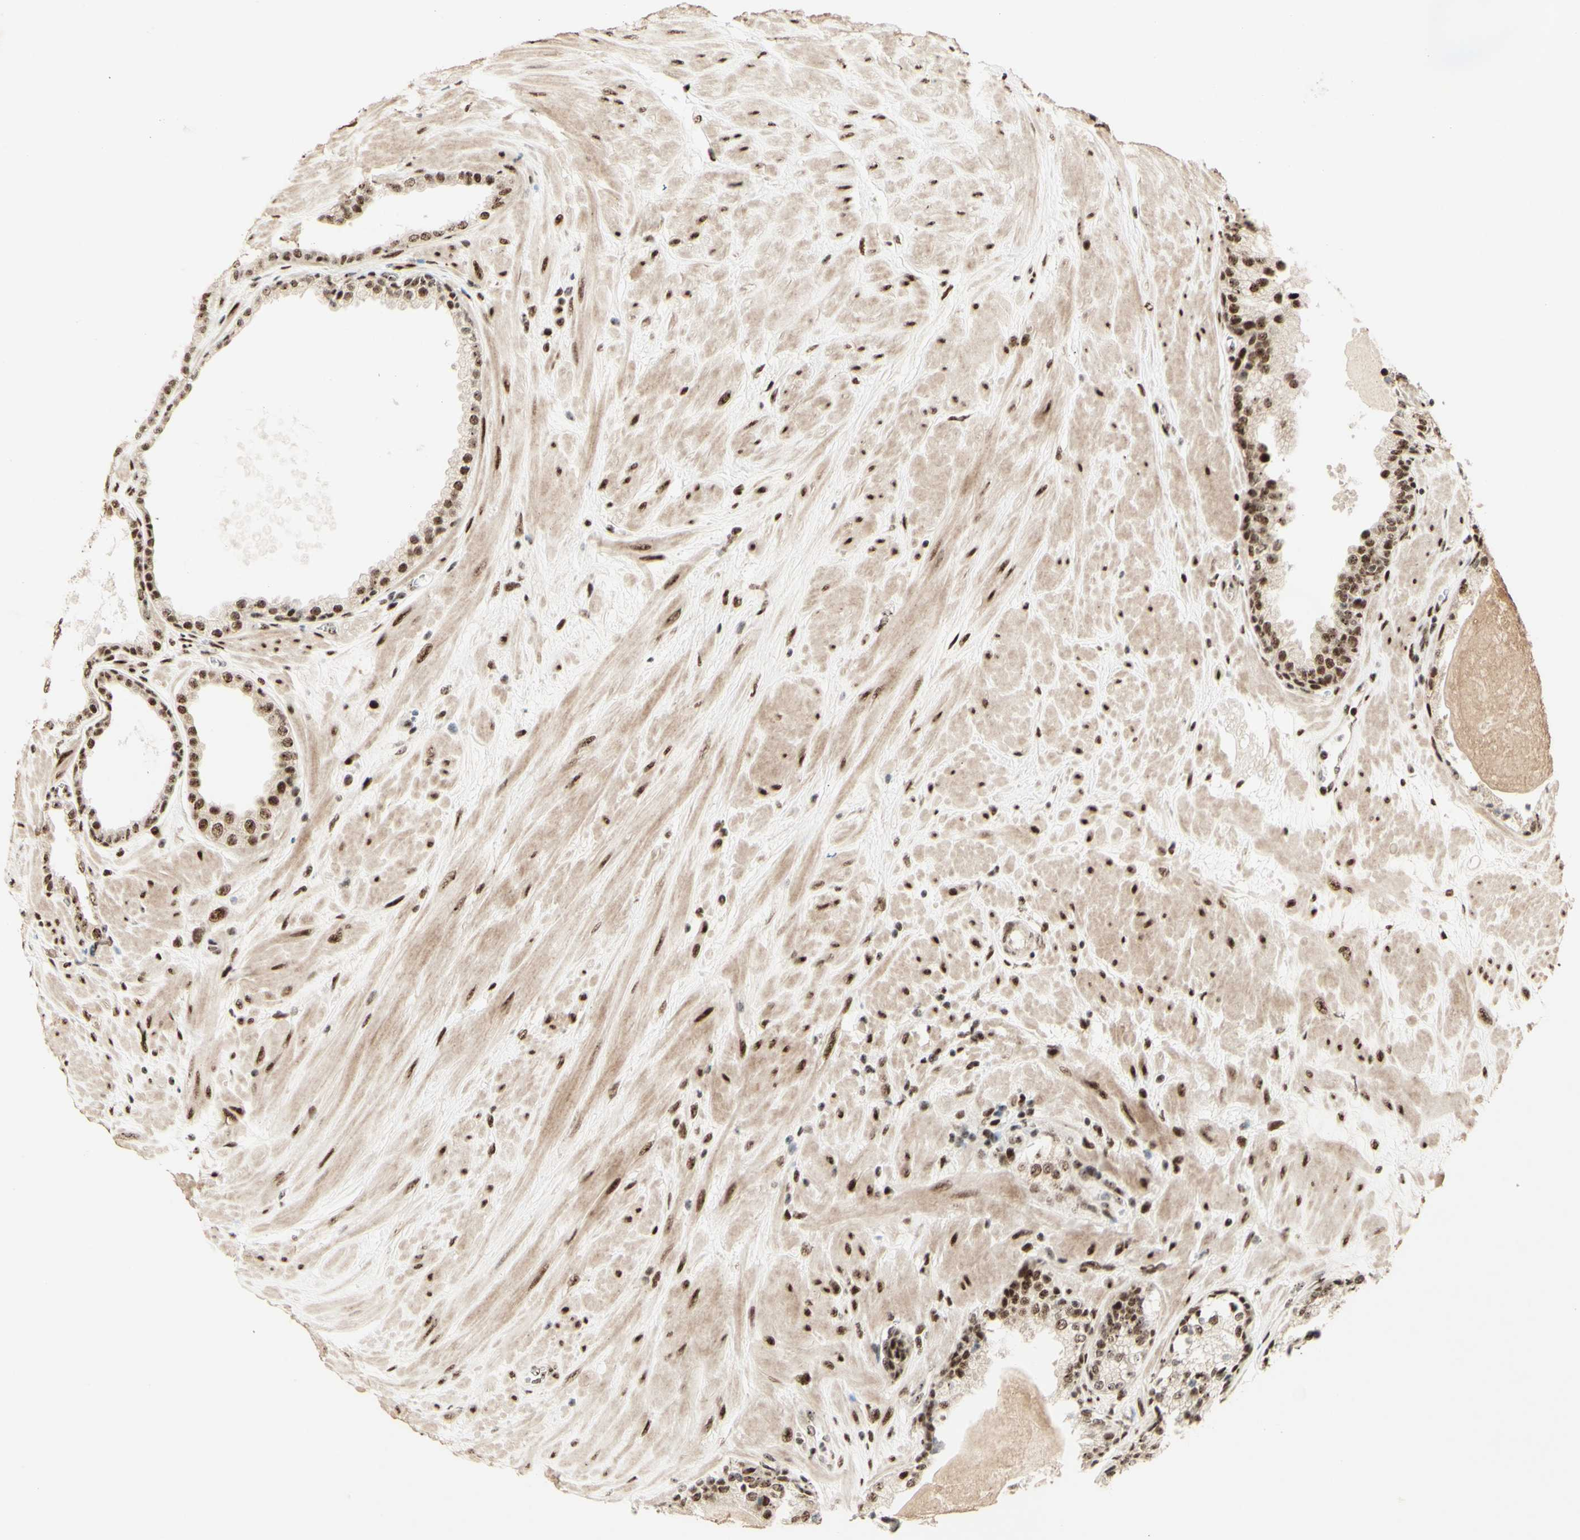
{"staining": {"intensity": "strong", "quantity": "25%-75%", "location": "nuclear"}, "tissue": "prostate", "cell_type": "Glandular cells", "image_type": "normal", "snomed": [{"axis": "morphology", "description": "Normal tissue, NOS"}, {"axis": "topography", "description": "Prostate"}], "caption": "Immunohistochemistry histopathology image of benign prostate stained for a protein (brown), which reveals high levels of strong nuclear expression in approximately 25%-75% of glandular cells.", "gene": "DHX9", "patient": {"sex": "male", "age": 51}}